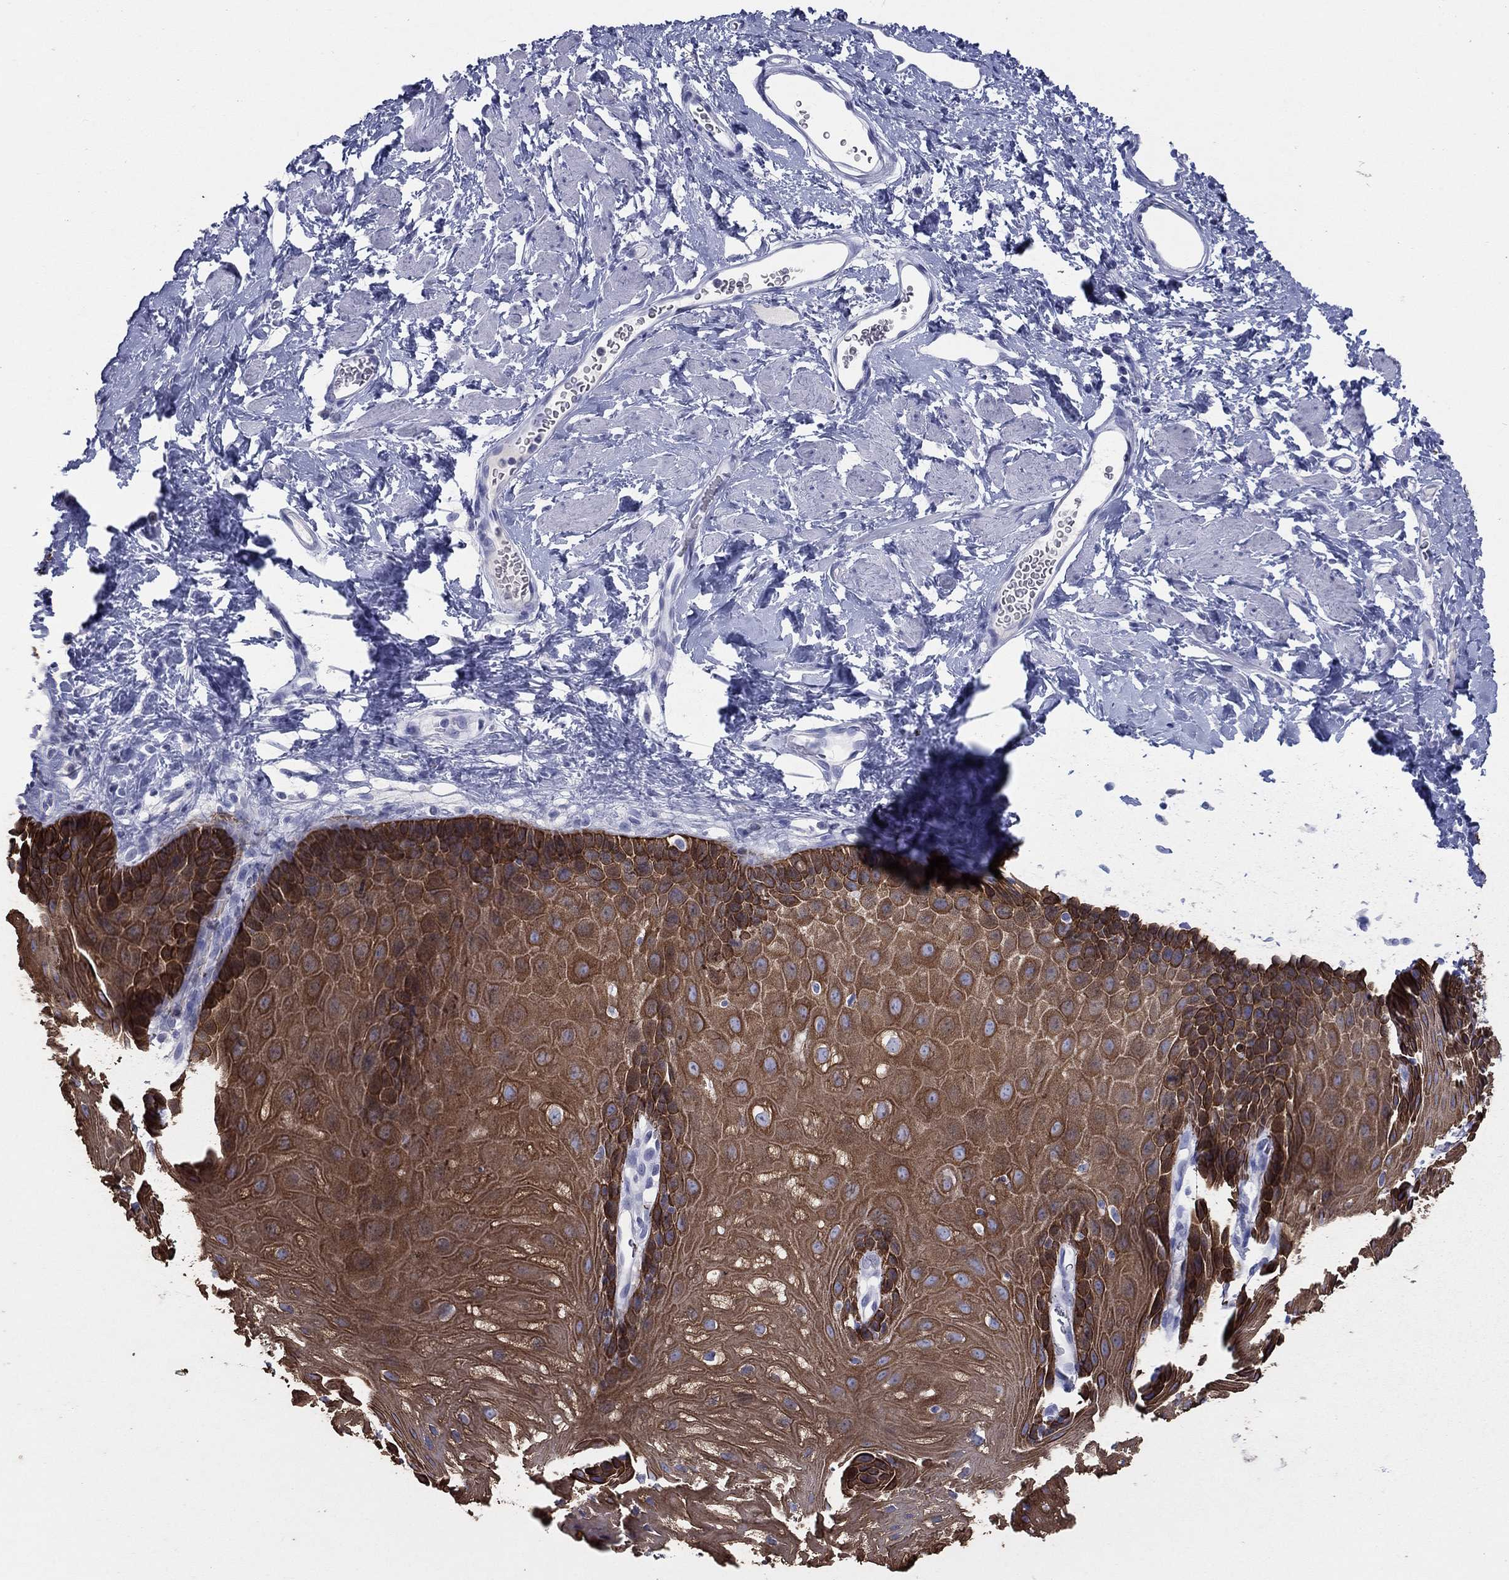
{"staining": {"intensity": "strong", "quantity": ">75%", "location": "cytoplasmic/membranous"}, "tissue": "esophagus", "cell_type": "Squamous epithelial cells", "image_type": "normal", "snomed": [{"axis": "morphology", "description": "Normal tissue, NOS"}, {"axis": "topography", "description": "Esophagus"}], "caption": "A high-resolution histopathology image shows immunohistochemistry (IHC) staining of normal esophagus, which displays strong cytoplasmic/membranous positivity in about >75% of squamous epithelial cells. (DAB (3,3'-diaminobenzidine) IHC, brown staining for protein, blue staining for nuclei).", "gene": "KRT75", "patient": {"sex": "male", "age": 64}}